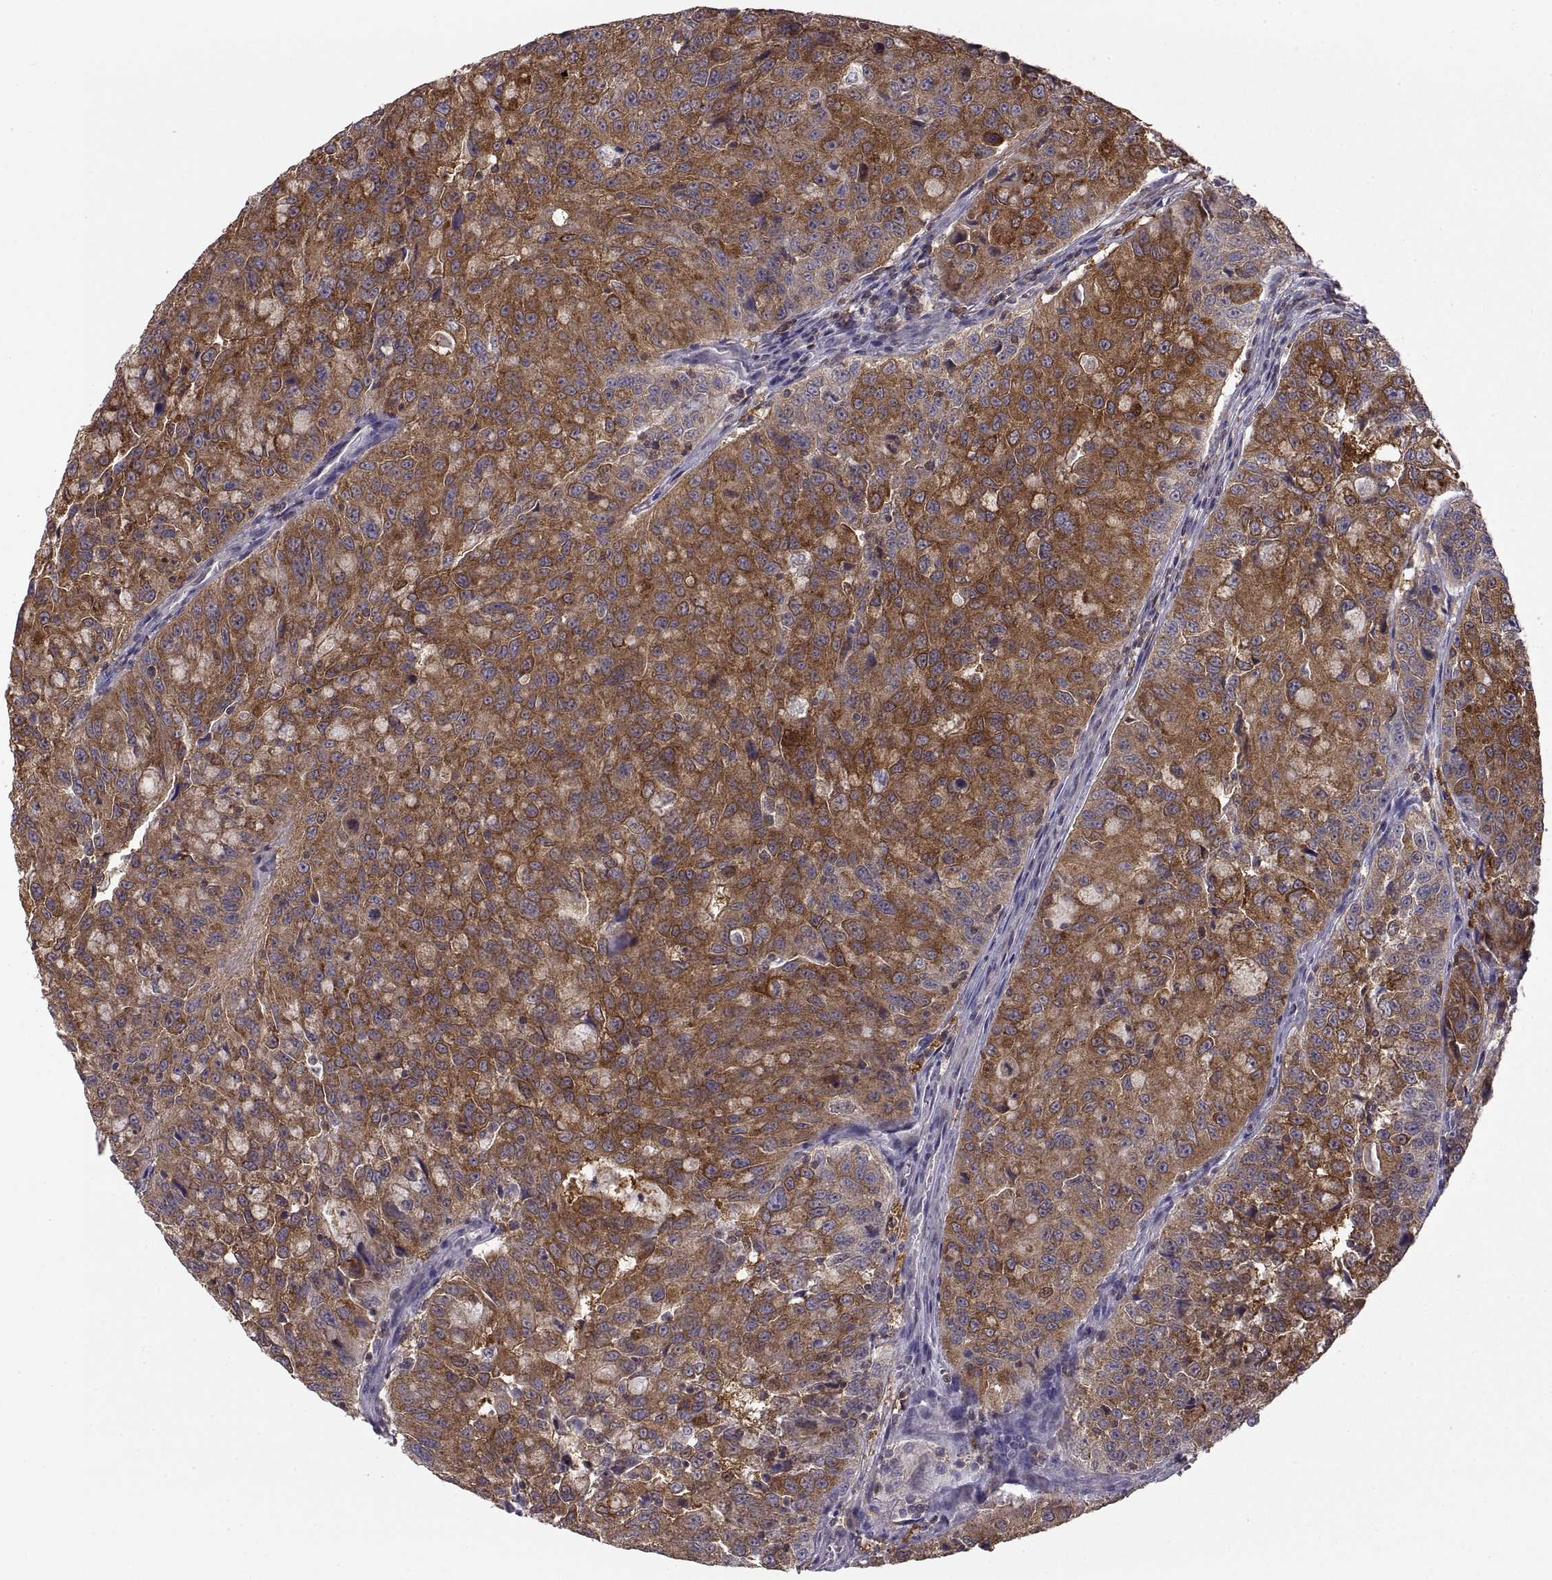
{"staining": {"intensity": "moderate", "quantity": ">75%", "location": "cytoplasmic/membranous"}, "tissue": "urothelial cancer", "cell_type": "Tumor cells", "image_type": "cancer", "snomed": [{"axis": "morphology", "description": "Urothelial carcinoma, NOS"}, {"axis": "morphology", "description": "Urothelial carcinoma, High grade"}, {"axis": "topography", "description": "Urinary bladder"}], "caption": "Urothelial carcinoma (high-grade) was stained to show a protein in brown. There is medium levels of moderate cytoplasmic/membranous positivity in approximately >75% of tumor cells. (IHC, brightfield microscopy, high magnification).", "gene": "EZR", "patient": {"sex": "female", "age": 73}}